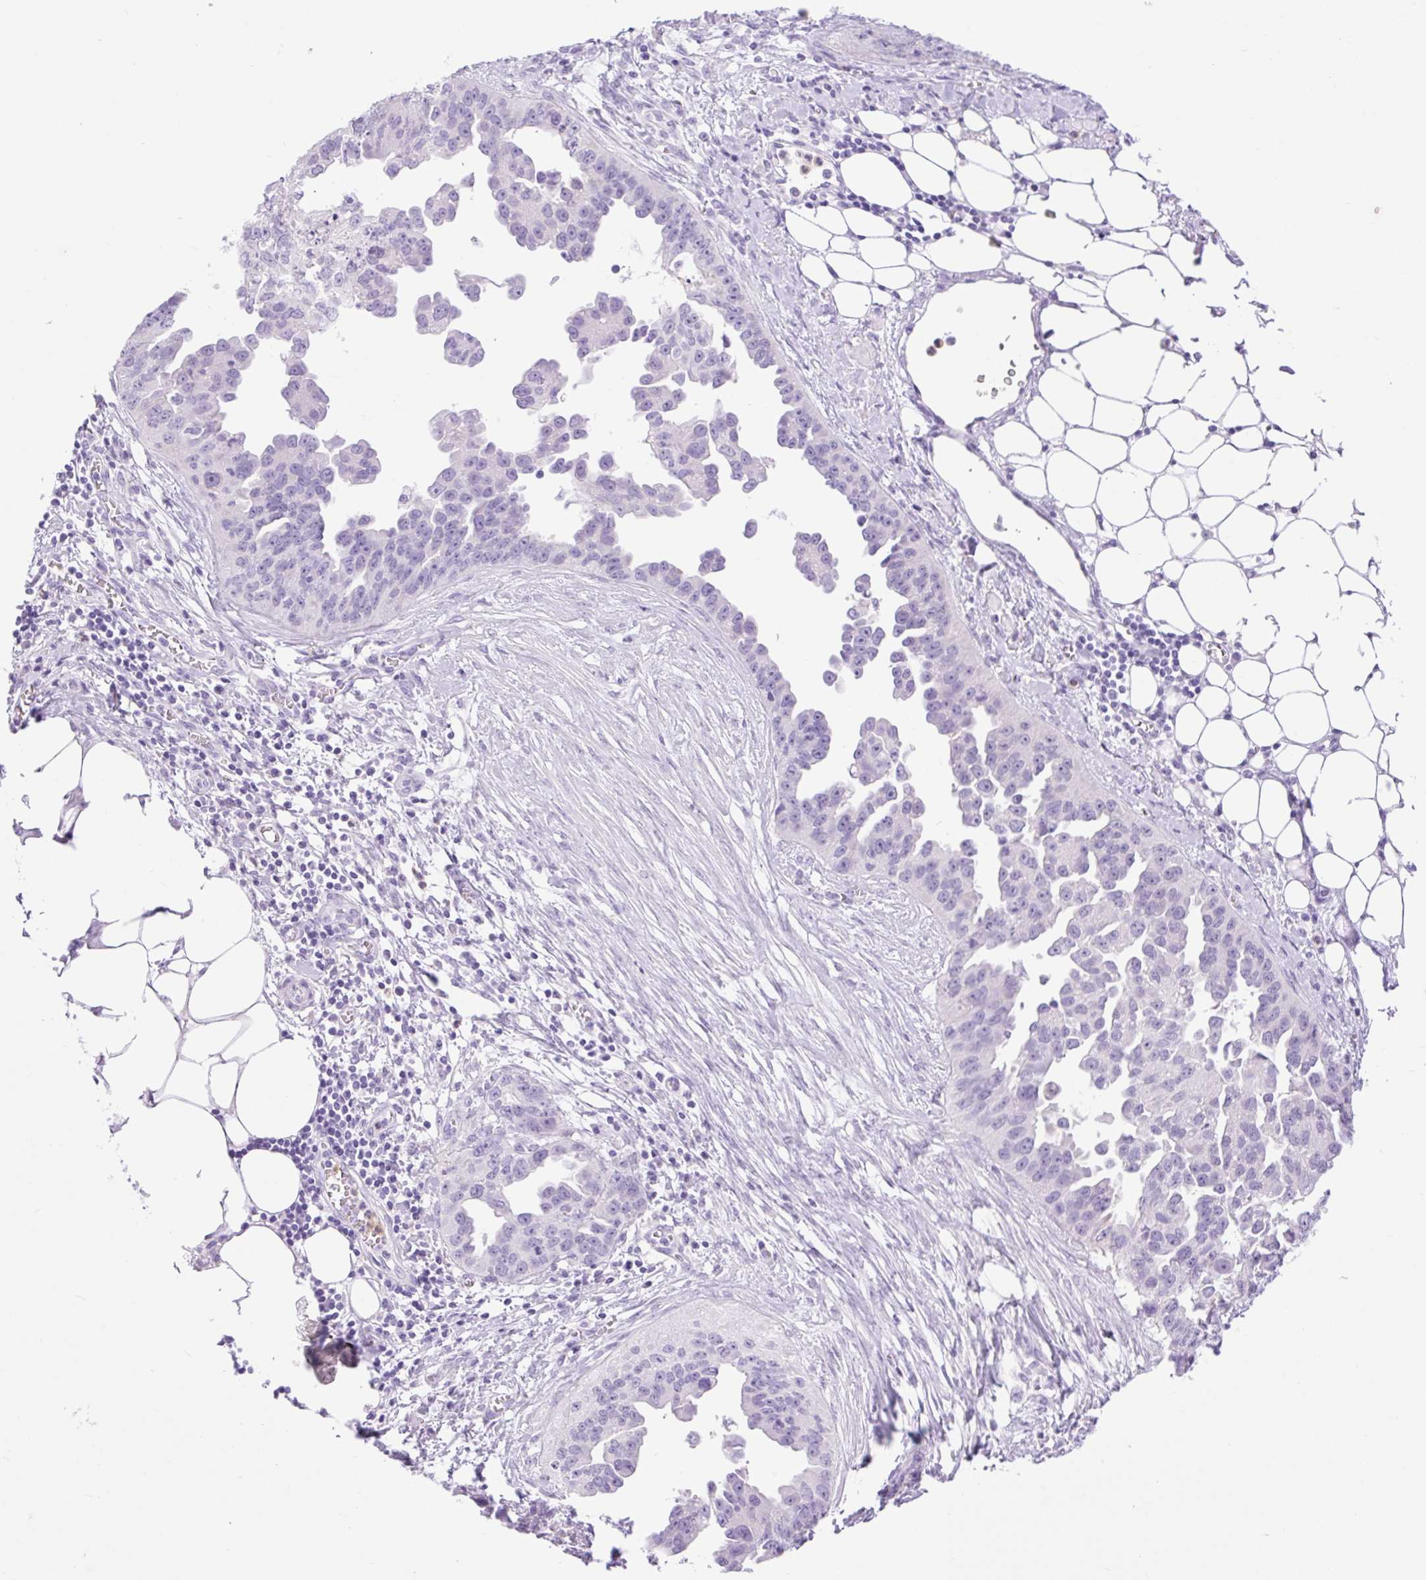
{"staining": {"intensity": "negative", "quantity": "none", "location": "none"}, "tissue": "ovarian cancer", "cell_type": "Tumor cells", "image_type": "cancer", "snomed": [{"axis": "morphology", "description": "Cystadenocarcinoma, serous, NOS"}, {"axis": "topography", "description": "Ovary"}], "caption": "IHC photomicrograph of ovarian cancer stained for a protein (brown), which displays no positivity in tumor cells. (DAB IHC, high magnification).", "gene": "SLC25A40", "patient": {"sex": "female", "age": 75}}